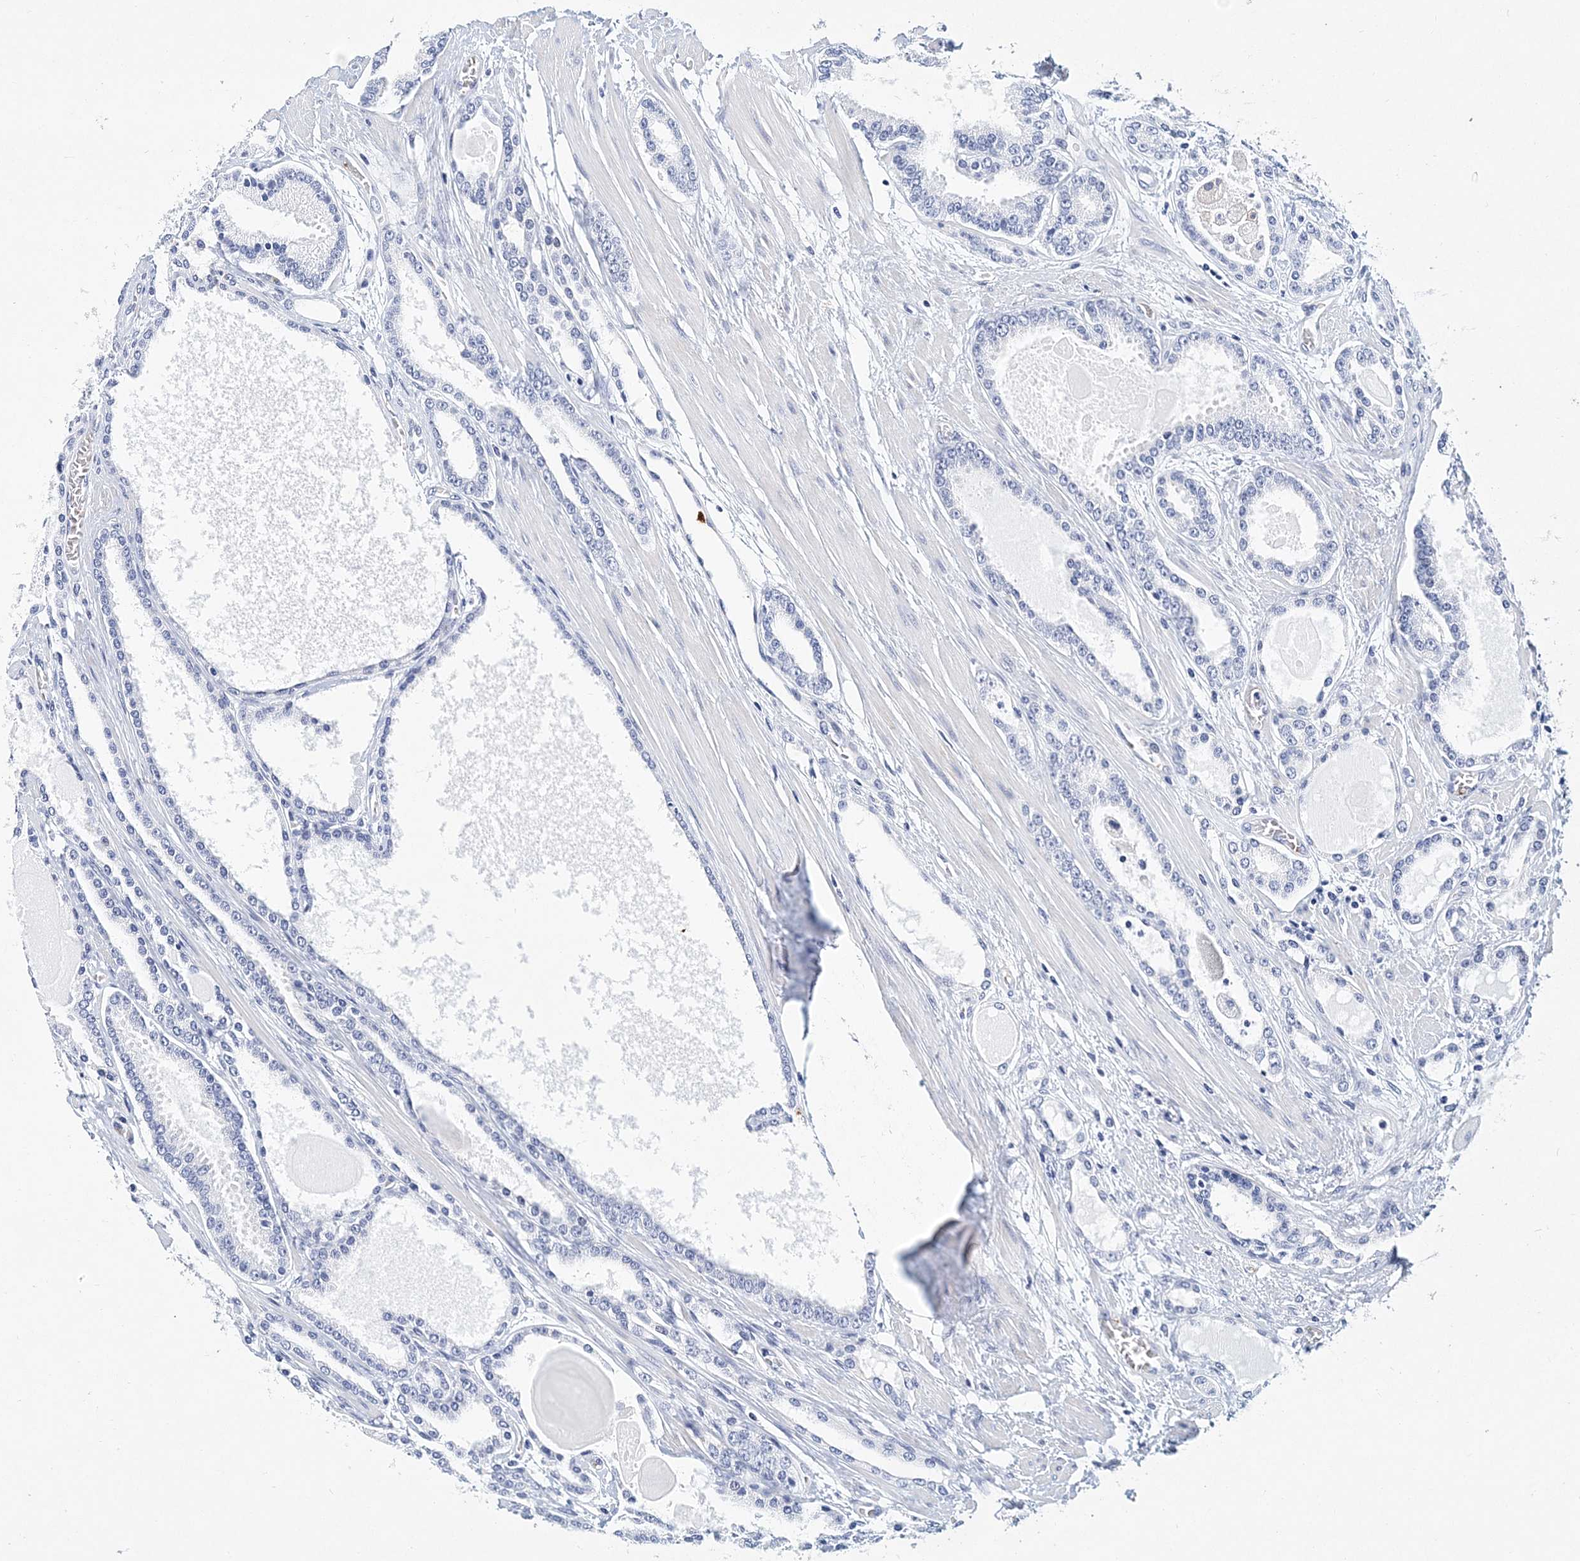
{"staining": {"intensity": "negative", "quantity": "none", "location": "none"}, "tissue": "prostate cancer", "cell_type": "Tumor cells", "image_type": "cancer", "snomed": [{"axis": "morphology", "description": "Adenocarcinoma, High grade"}, {"axis": "topography", "description": "Prostate"}], "caption": "High magnification brightfield microscopy of prostate cancer (adenocarcinoma (high-grade)) stained with DAB (brown) and counterstained with hematoxylin (blue): tumor cells show no significant expression.", "gene": "ITGA2B", "patient": {"sex": "male", "age": 60}}